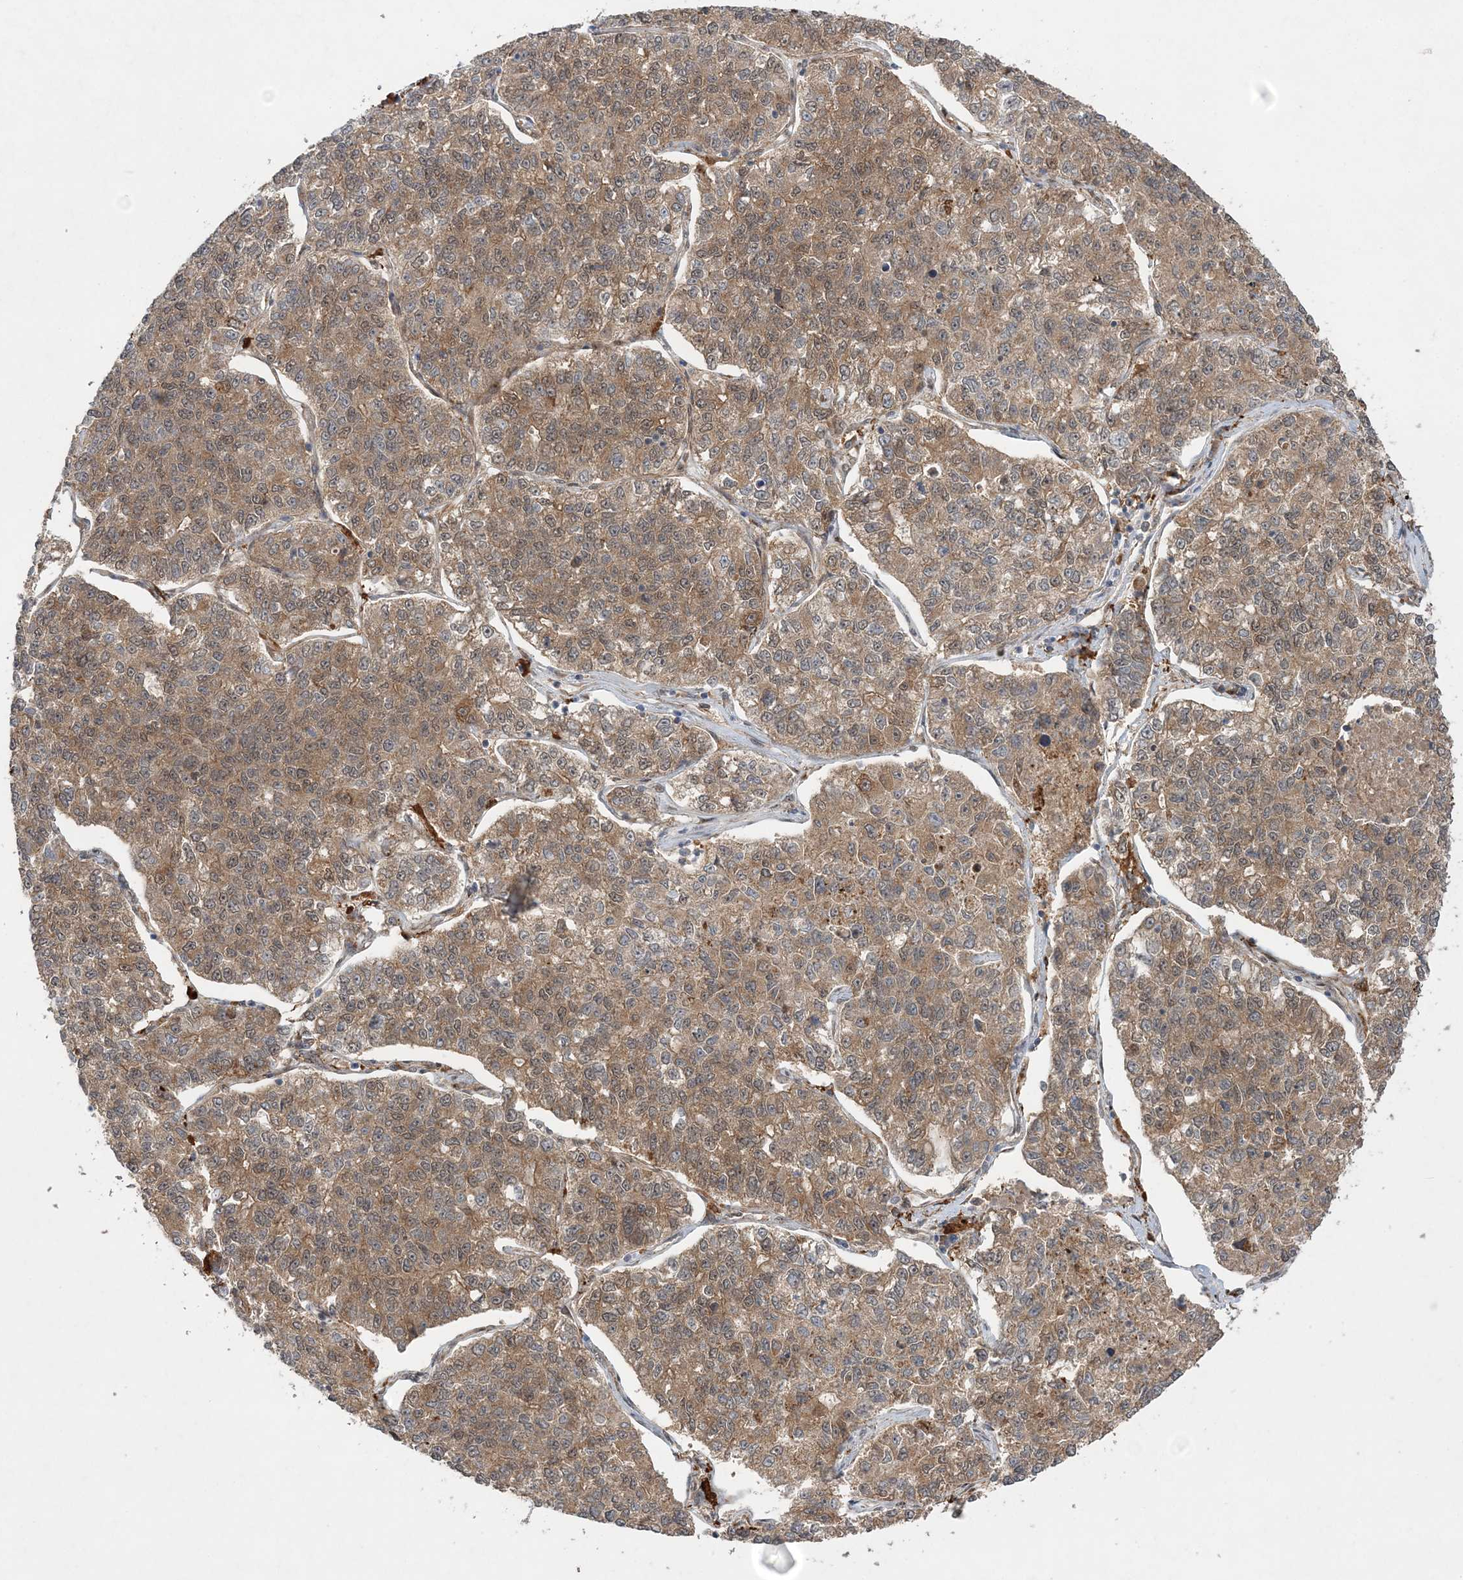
{"staining": {"intensity": "moderate", "quantity": ">75%", "location": "cytoplasmic/membranous"}, "tissue": "lung cancer", "cell_type": "Tumor cells", "image_type": "cancer", "snomed": [{"axis": "morphology", "description": "Adenocarcinoma, NOS"}, {"axis": "topography", "description": "Lung"}], "caption": "IHC staining of lung cancer, which exhibits medium levels of moderate cytoplasmic/membranous positivity in approximately >75% of tumor cells indicating moderate cytoplasmic/membranous protein expression. The staining was performed using DAB (3,3'-diaminobenzidine) (brown) for protein detection and nuclei were counterstained in hematoxylin (blue).", "gene": "UBTD2", "patient": {"sex": "male", "age": 49}}